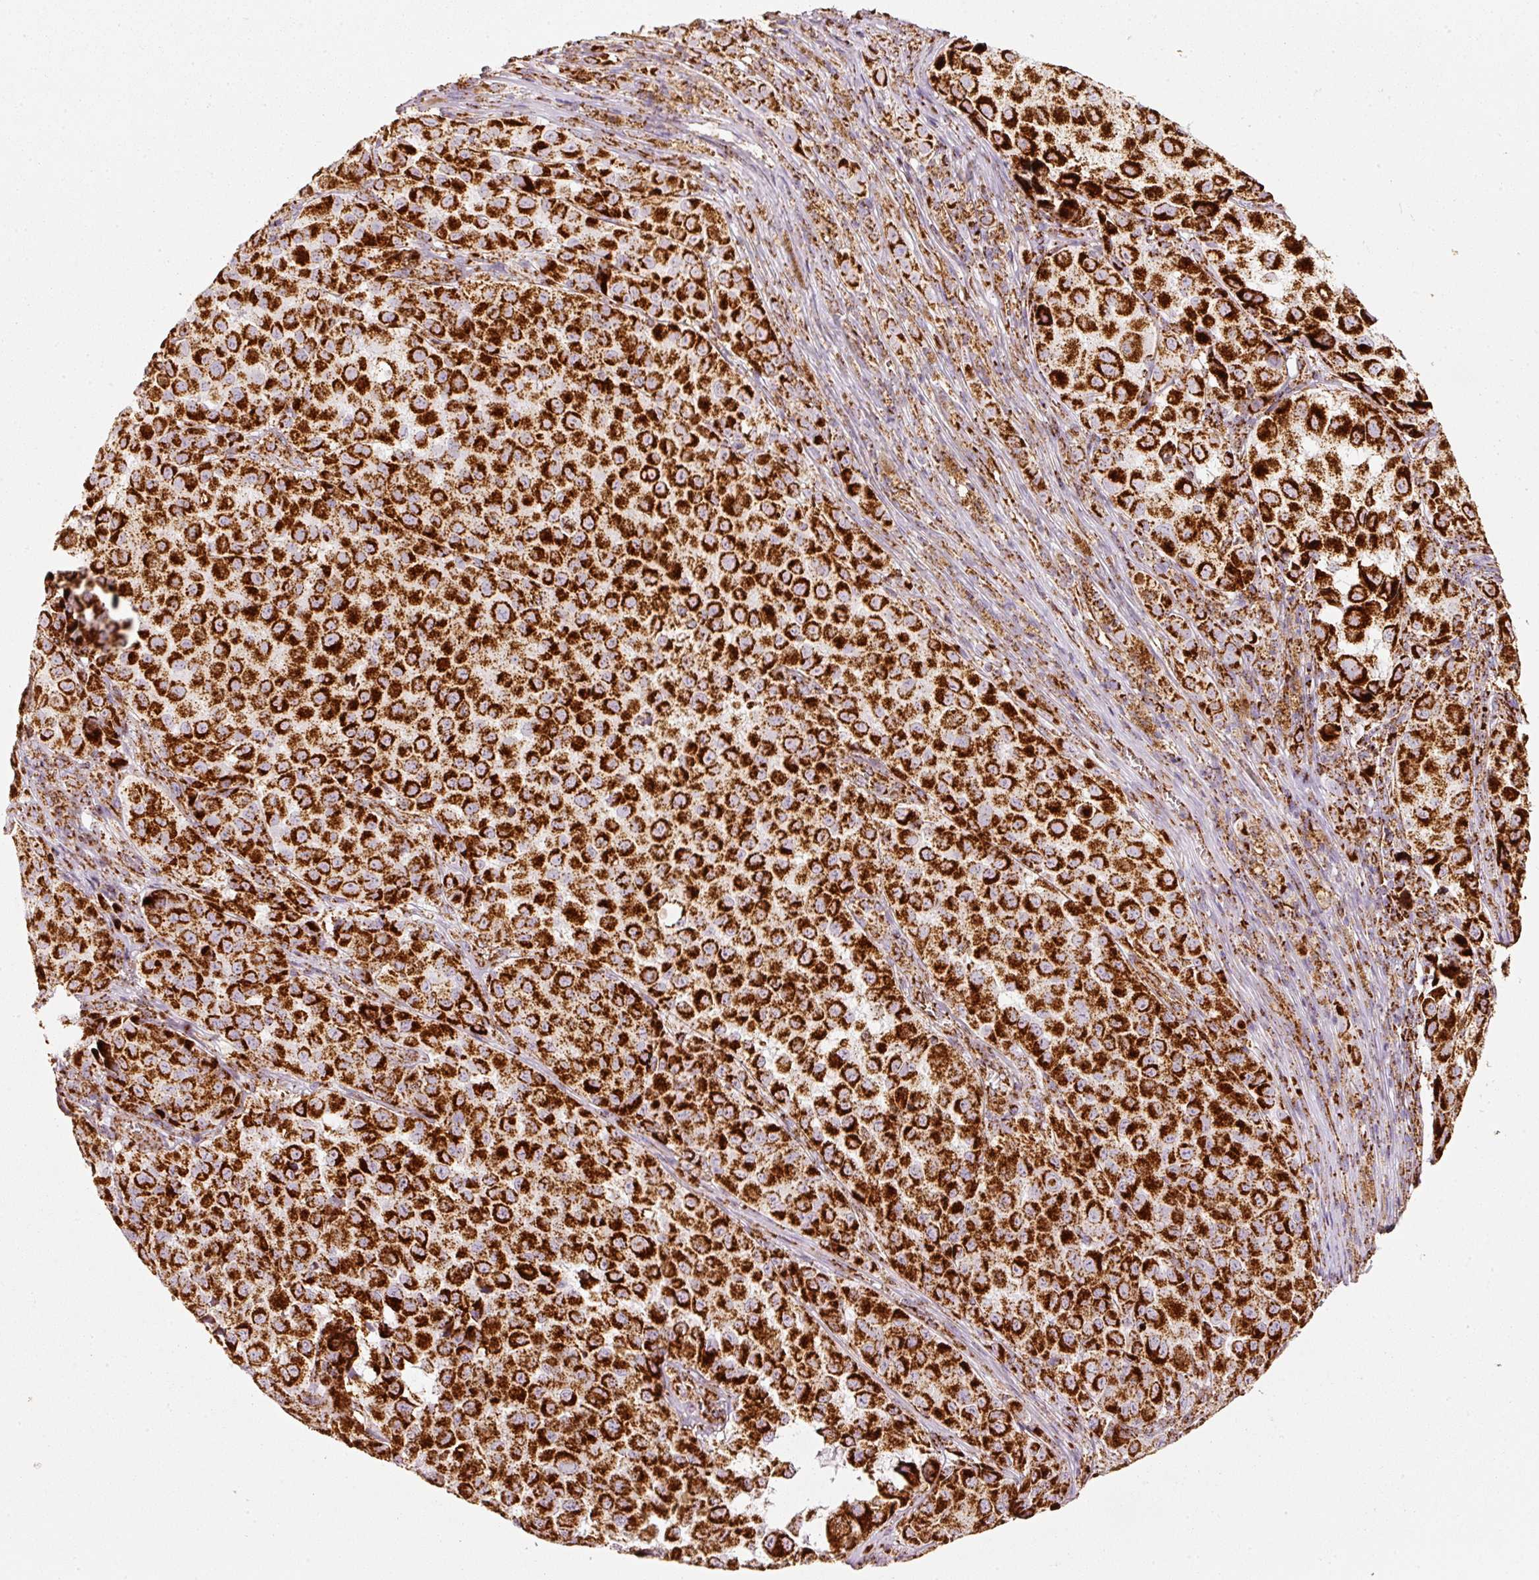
{"staining": {"intensity": "strong", "quantity": ">75%", "location": "cytoplasmic/membranous"}, "tissue": "melanoma", "cell_type": "Tumor cells", "image_type": "cancer", "snomed": [{"axis": "morphology", "description": "Malignant melanoma, NOS"}, {"axis": "topography", "description": "Skin"}], "caption": "An image of human malignant melanoma stained for a protein demonstrates strong cytoplasmic/membranous brown staining in tumor cells.", "gene": "UQCRC1", "patient": {"sex": "male", "age": 64}}